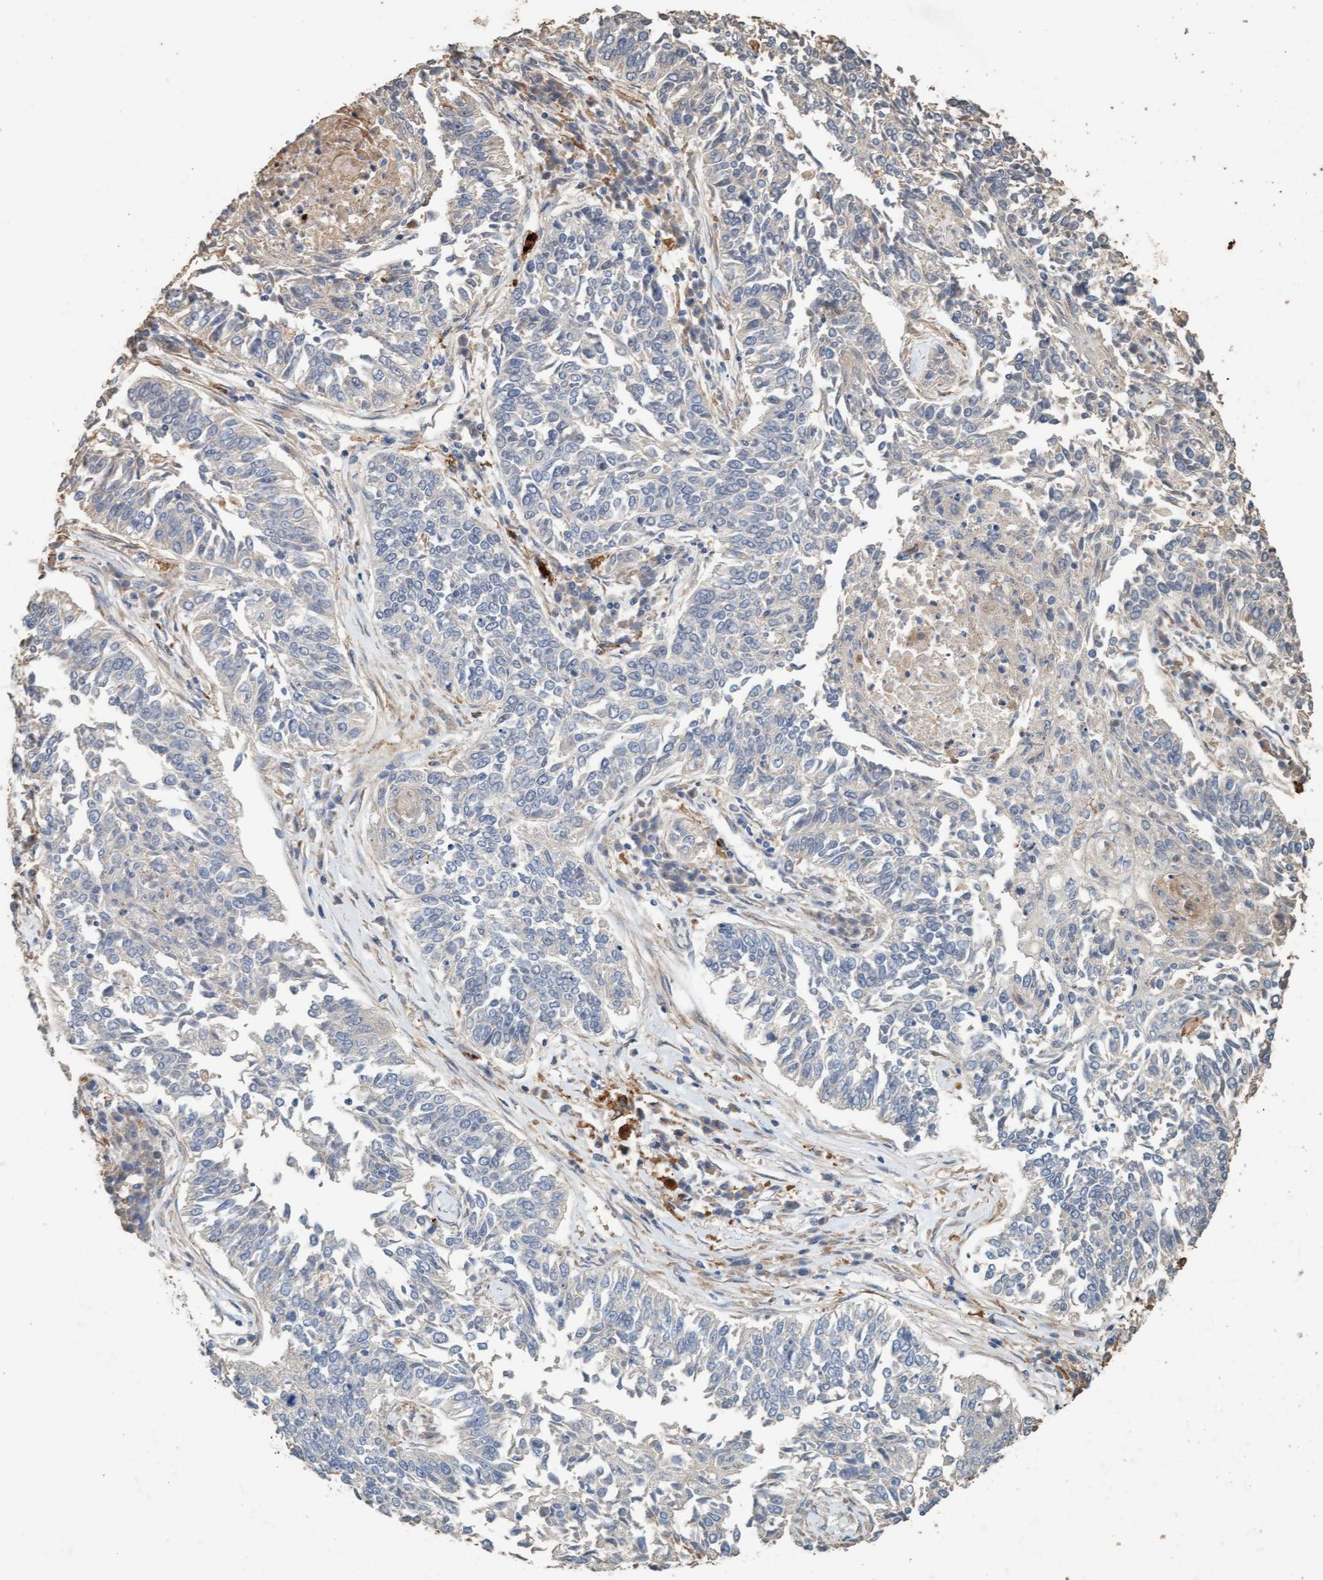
{"staining": {"intensity": "negative", "quantity": "none", "location": "none"}, "tissue": "lung cancer", "cell_type": "Tumor cells", "image_type": "cancer", "snomed": [{"axis": "morphology", "description": "Normal tissue, NOS"}, {"axis": "morphology", "description": "Squamous cell carcinoma, NOS"}, {"axis": "topography", "description": "Cartilage tissue"}, {"axis": "topography", "description": "Bronchus"}, {"axis": "topography", "description": "Lung"}], "caption": "The photomicrograph reveals no staining of tumor cells in squamous cell carcinoma (lung).", "gene": "LONRF1", "patient": {"sex": "female", "age": 49}}